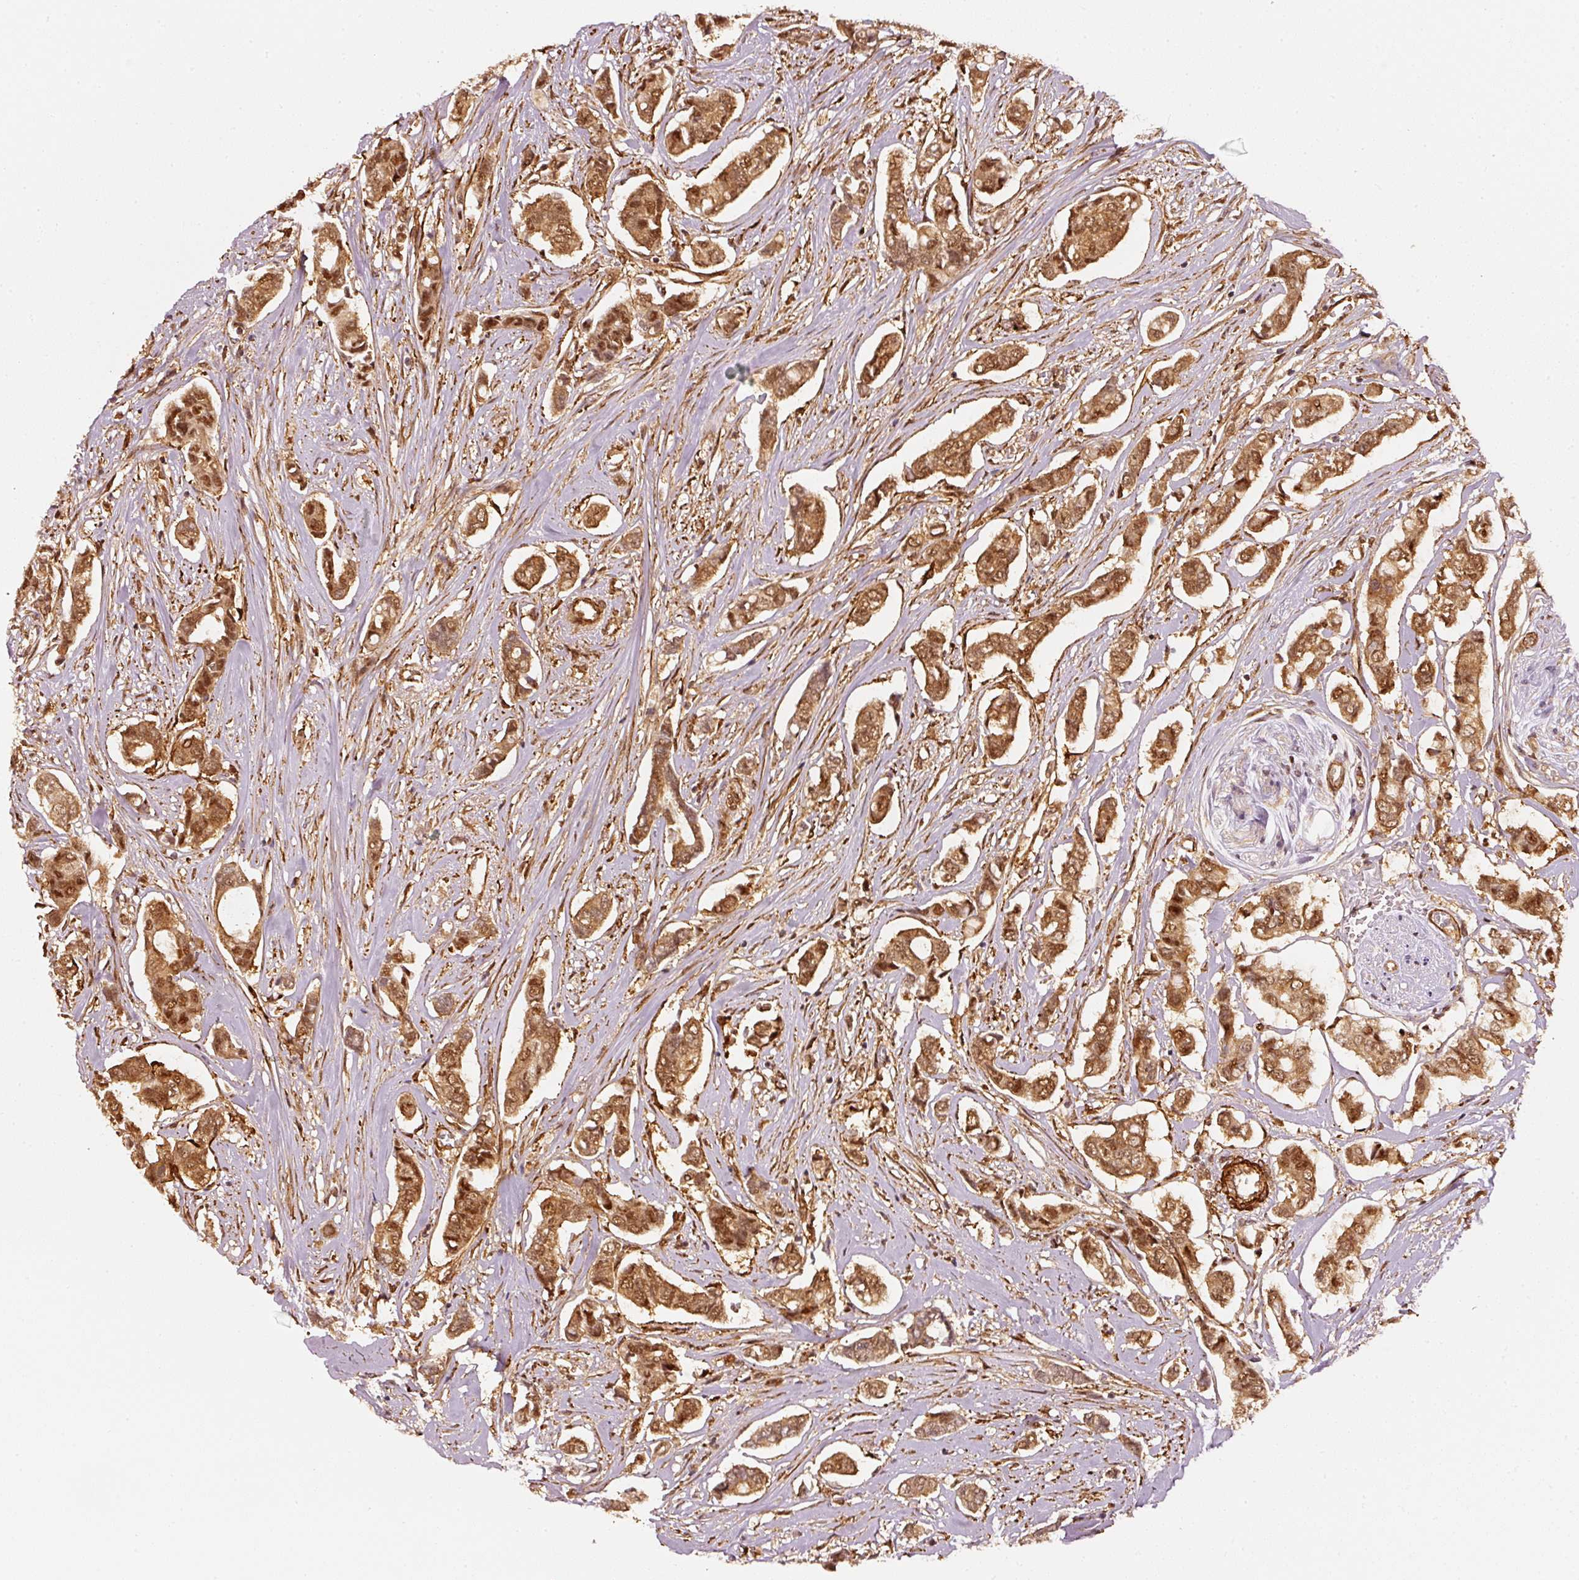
{"staining": {"intensity": "moderate", "quantity": ">75%", "location": "cytoplasmic/membranous,nuclear"}, "tissue": "breast cancer", "cell_type": "Tumor cells", "image_type": "cancer", "snomed": [{"axis": "morphology", "description": "Duct carcinoma"}, {"axis": "topography", "description": "Breast"}], "caption": "Protein expression analysis of human infiltrating ductal carcinoma (breast) reveals moderate cytoplasmic/membranous and nuclear staining in approximately >75% of tumor cells.", "gene": "PSMD1", "patient": {"sex": "female", "age": 73}}